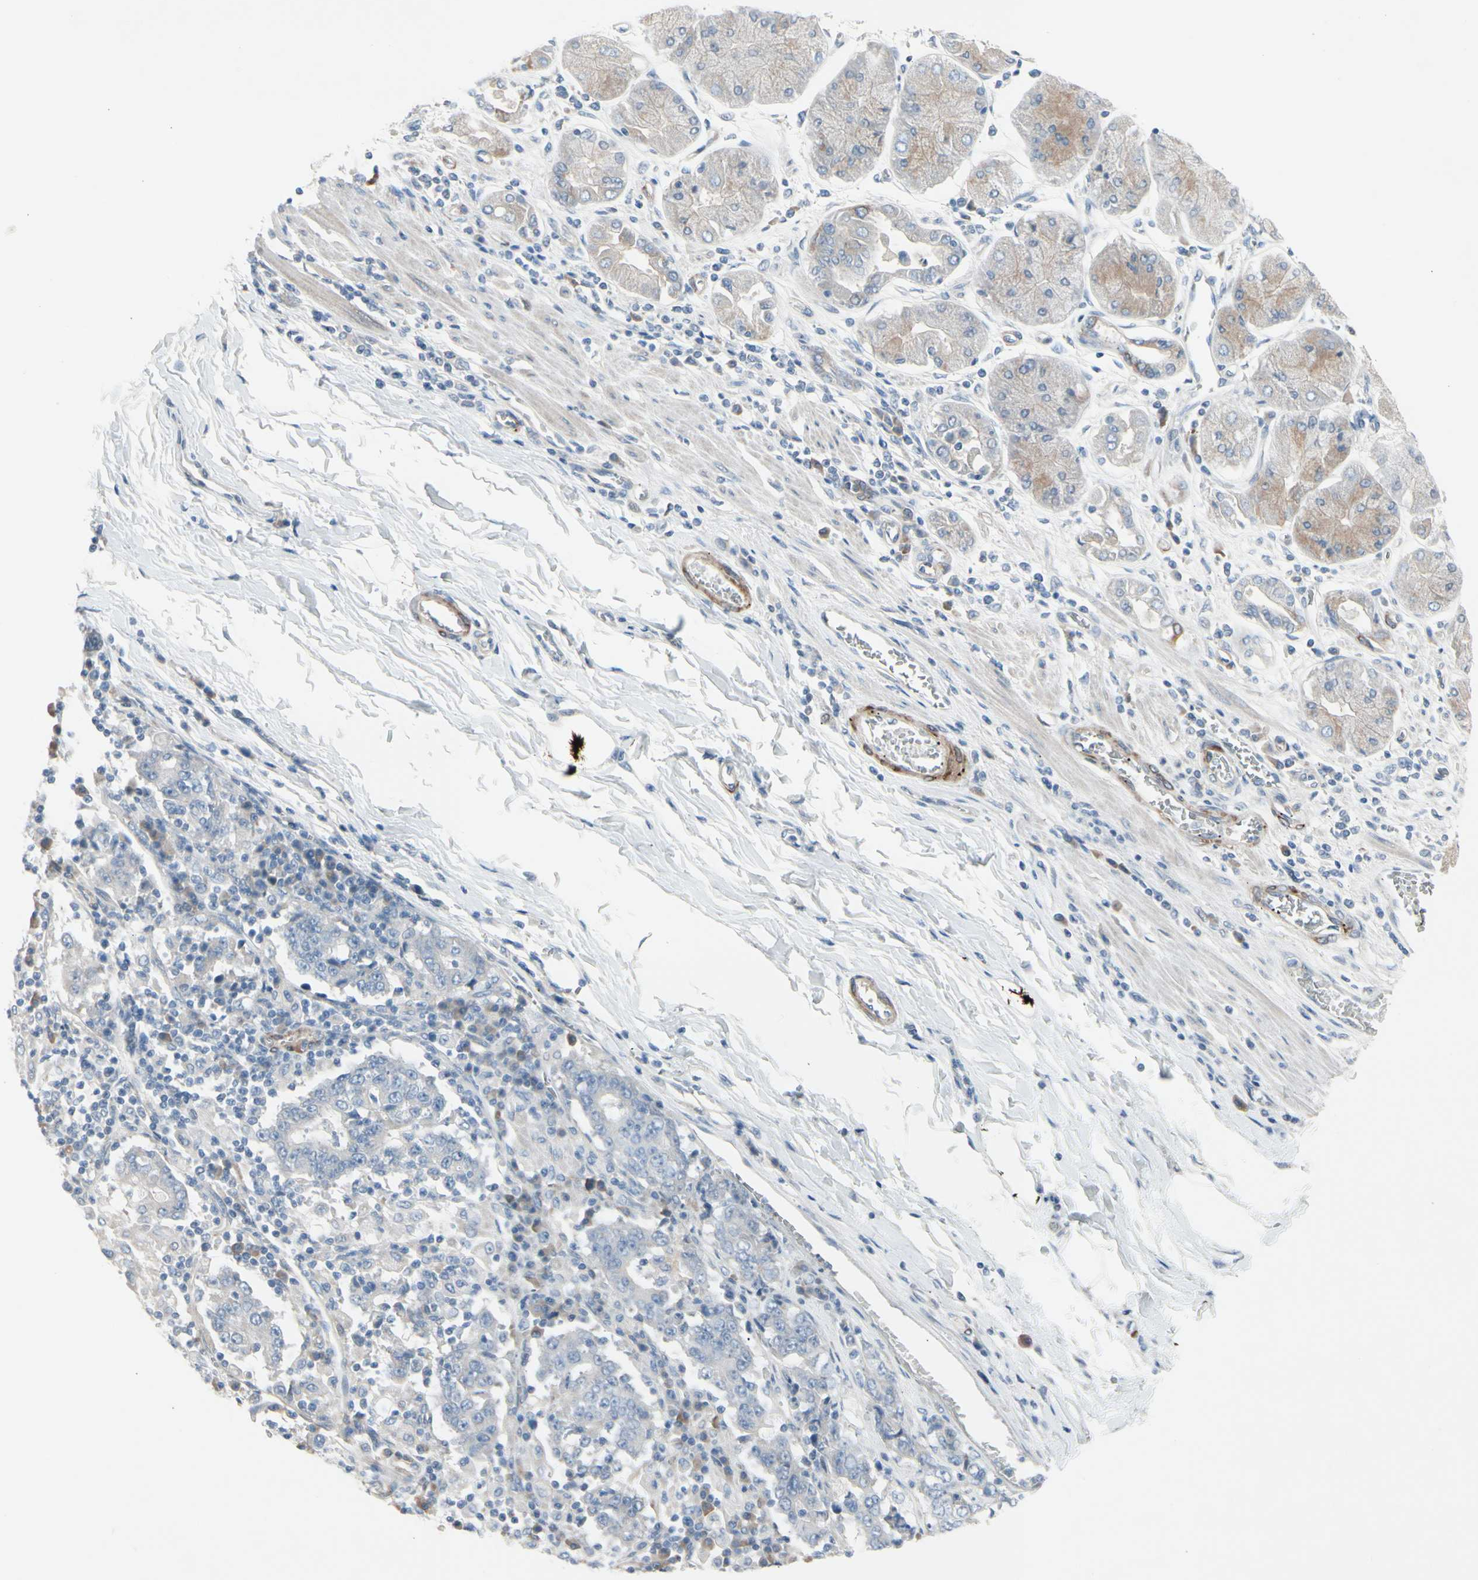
{"staining": {"intensity": "negative", "quantity": "none", "location": "none"}, "tissue": "stomach cancer", "cell_type": "Tumor cells", "image_type": "cancer", "snomed": [{"axis": "morphology", "description": "Normal tissue, NOS"}, {"axis": "morphology", "description": "Adenocarcinoma, NOS"}, {"axis": "topography", "description": "Stomach, upper"}, {"axis": "topography", "description": "Stomach"}], "caption": "This is an IHC histopathology image of stomach adenocarcinoma. There is no expression in tumor cells.", "gene": "MAP2", "patient": {"sex": "male", "age": 59}}